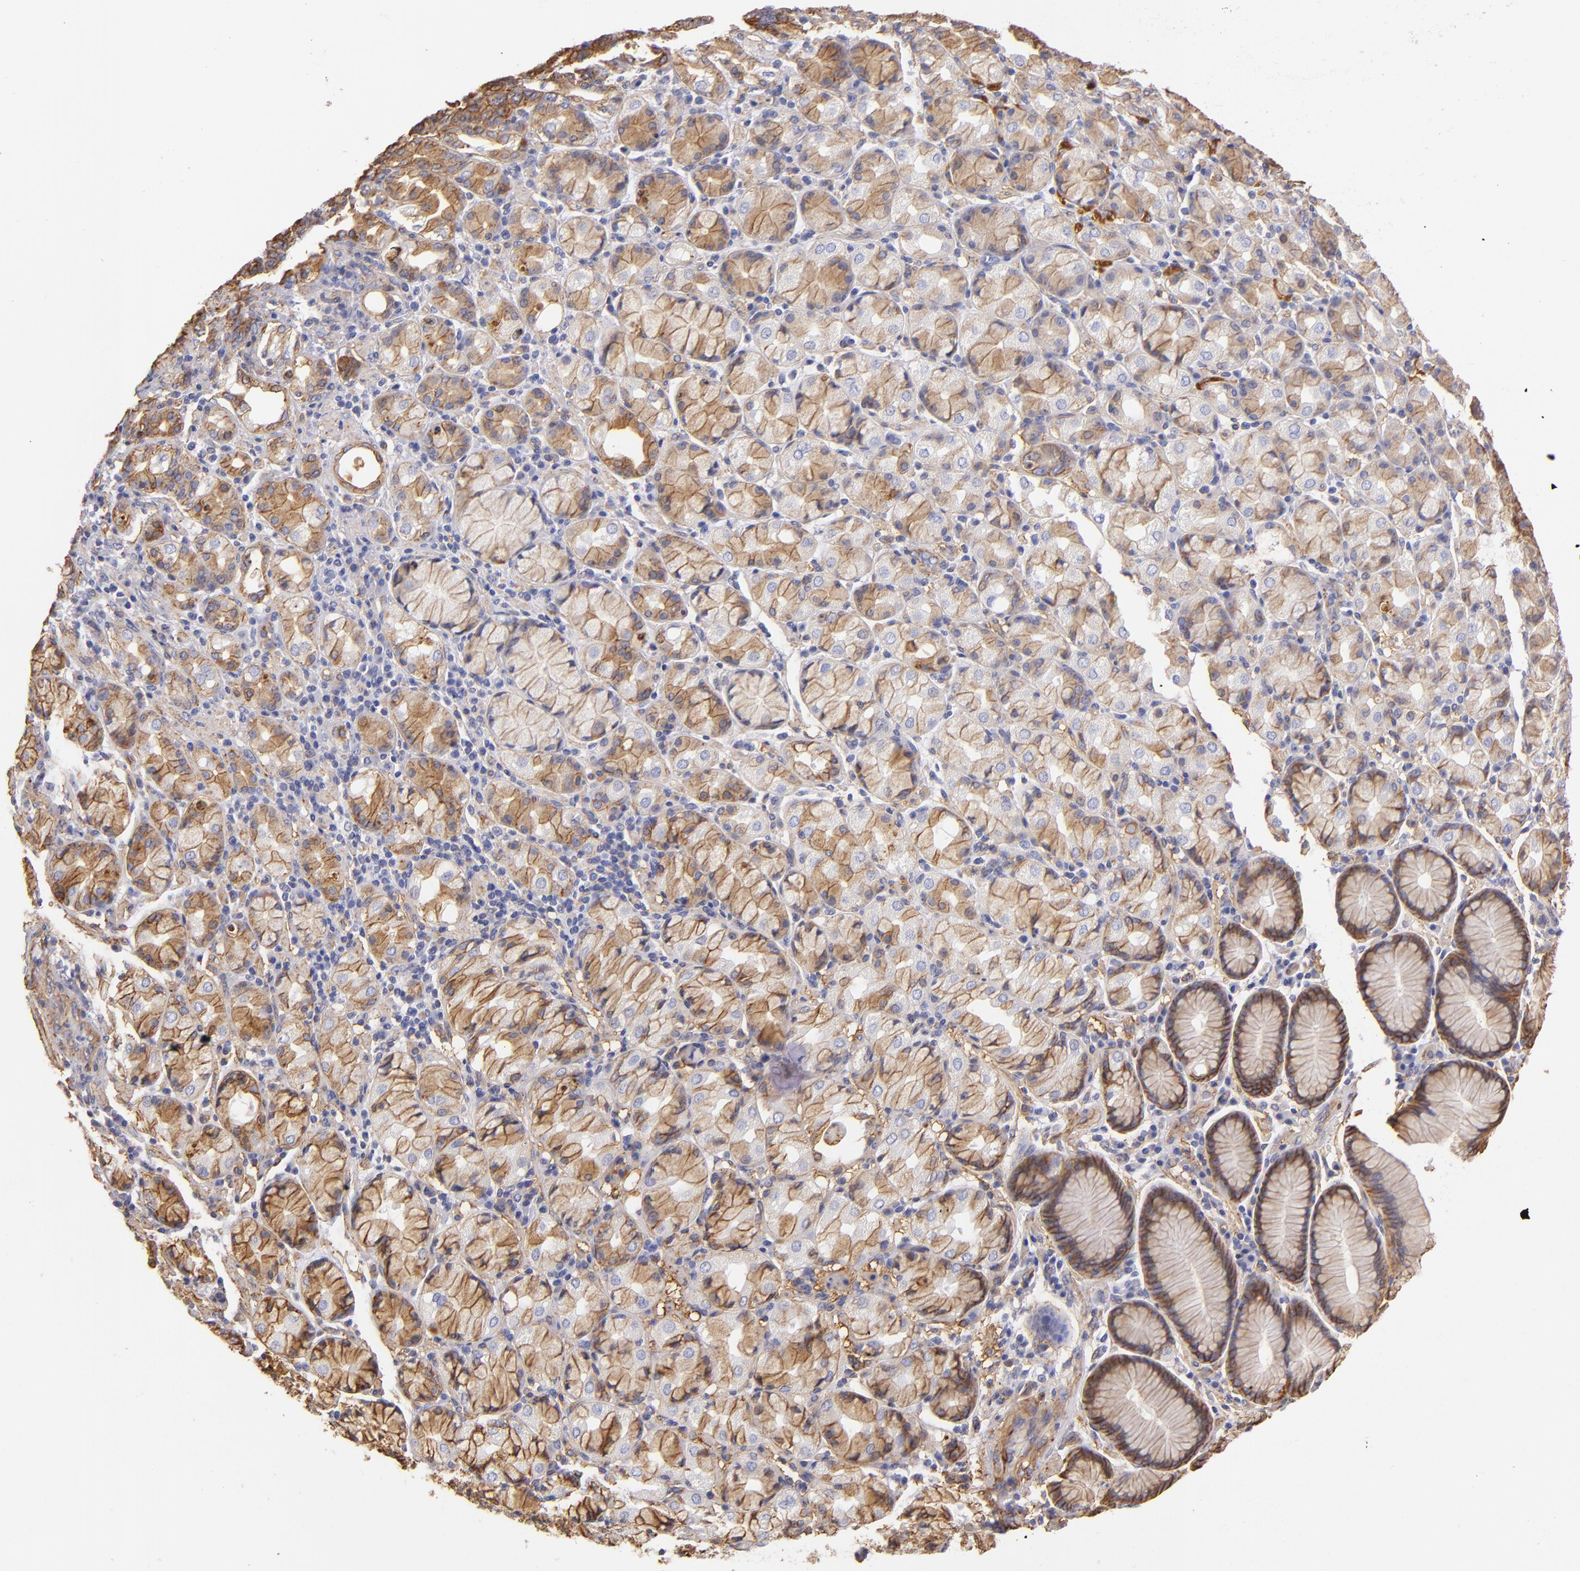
{"staining": {"intensity": "moderate", "quantity": "25%-75%", "location": "cytoplasmic/membranous"}, "tissue": "stomach cancer", "cell_type": "Tumor cells", "image_type": "cancer", "snomed": [{"axis": "morphology", "description": "Adenocarcinoma, NOS"}, {"axis": "topography", "description": "Stomach, upper"}], "caption": "Protein staining by immunohistochemistry (IHC) displays moderate cytoplasmic/membranous expression in approximately 25%-75% of tumor cells in stomach cancer (adenocarcinoma). The staining is performed using DAB brown chromogen to label protein expression. The nuclei are counter-stained blue using hematoxylin.", "gene": "CD151", "patient": {"sex": "male", "age": 71}}